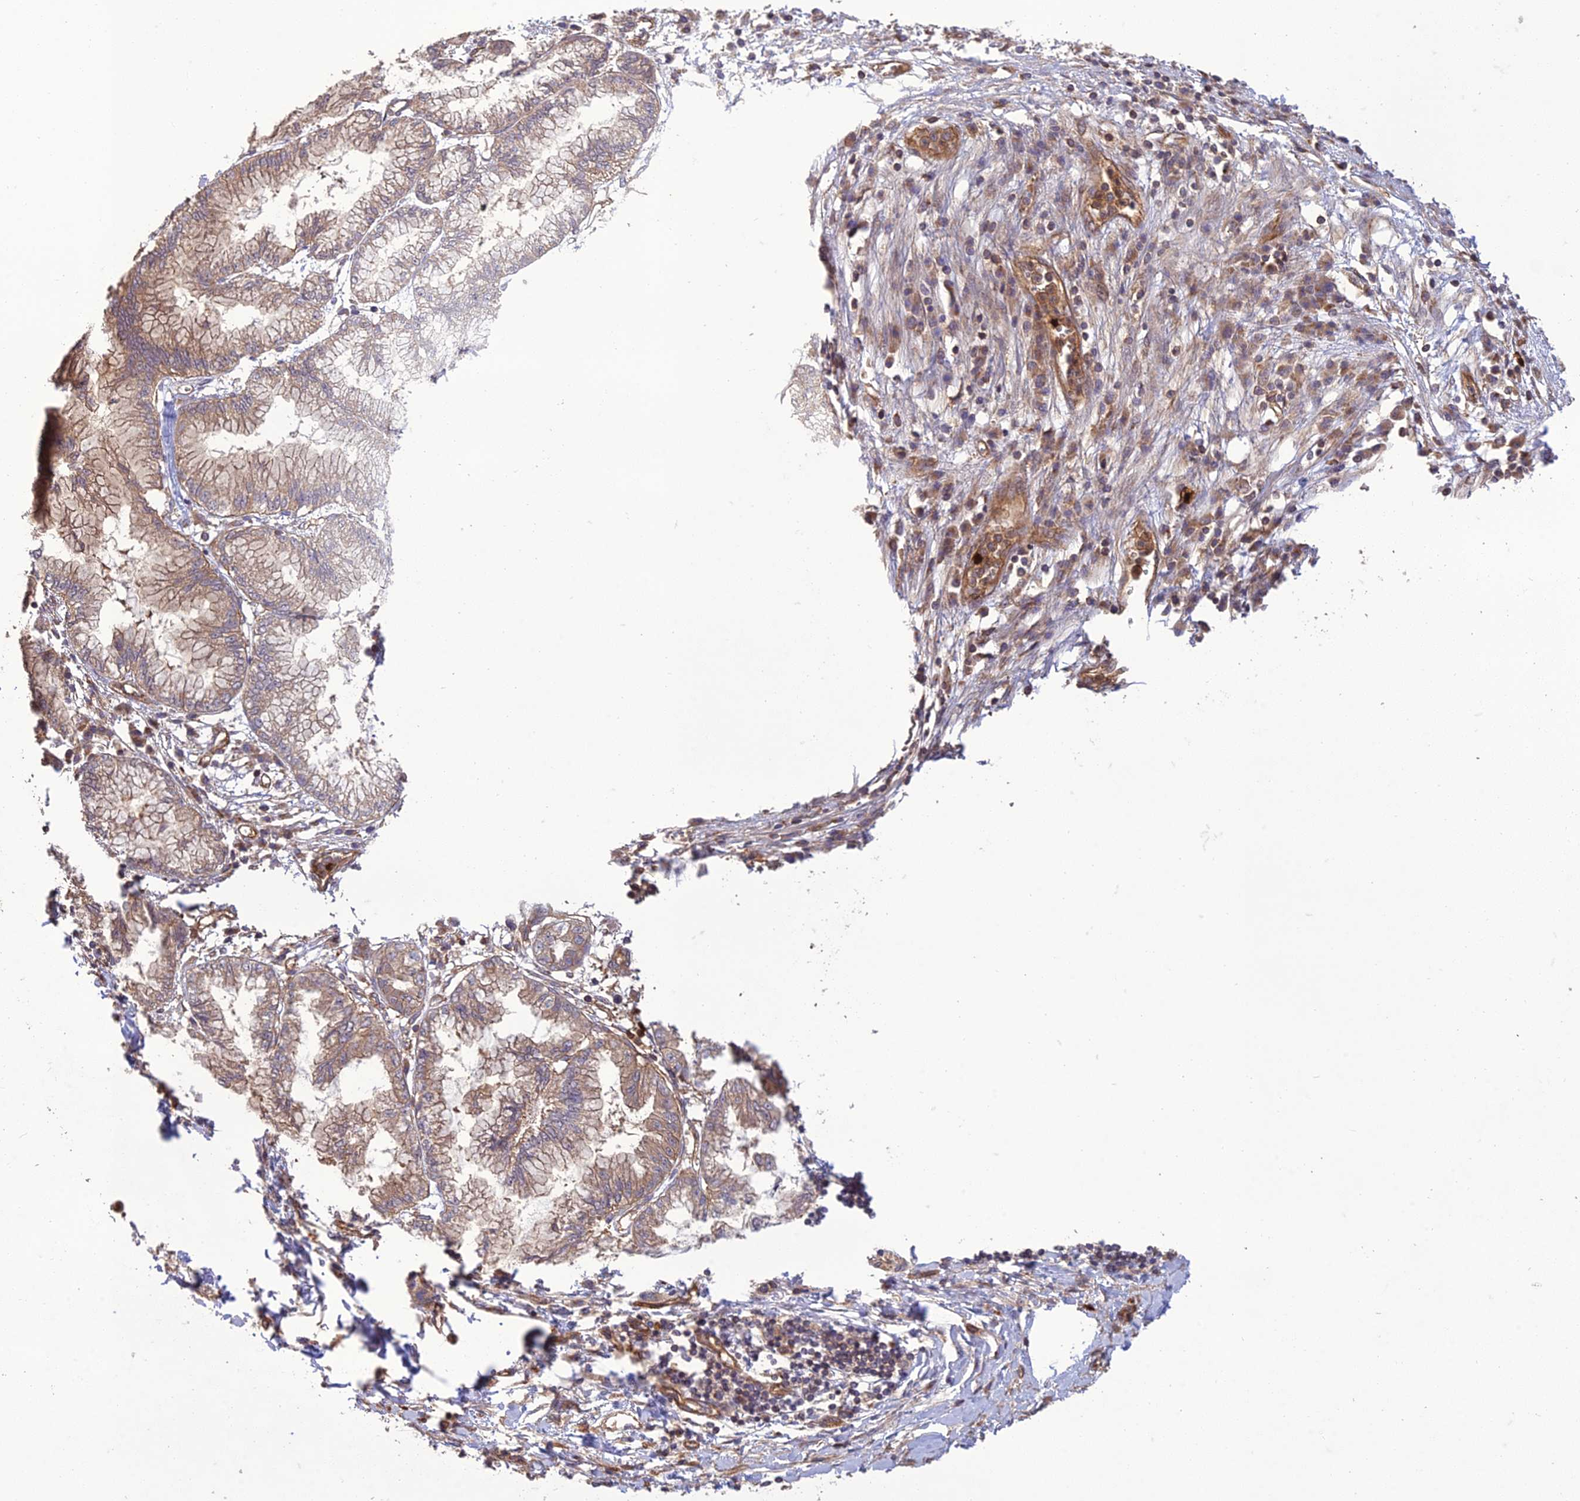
{"staining": {"intensity": "weak", "quantity": ">75%", "location": "cytoplasmic/membranous"}, "tissue": "pancreatic cancer", "cell_type": "Tumor cells", "image_type": "cancer", "snomed": [{"axis": "morphology", "description": "Adenocarcinoma, NOS"}, {"axis": "topography", "description": "Pancreas"}], "caption": "An image of pancreatic adenocarcinoma stained for a protein displays weak cytoplasmic/membranous brown staining in tumor cells. The staining was performed using DAB (3,3'-diaminobenzidine) to visualize the protein expression in brown, while the nuclei were stained in blue with hematoxylin (Magnification: 20x).", "gene": "TMEM131L", "patient": {"sex": "male", "age": 73}}